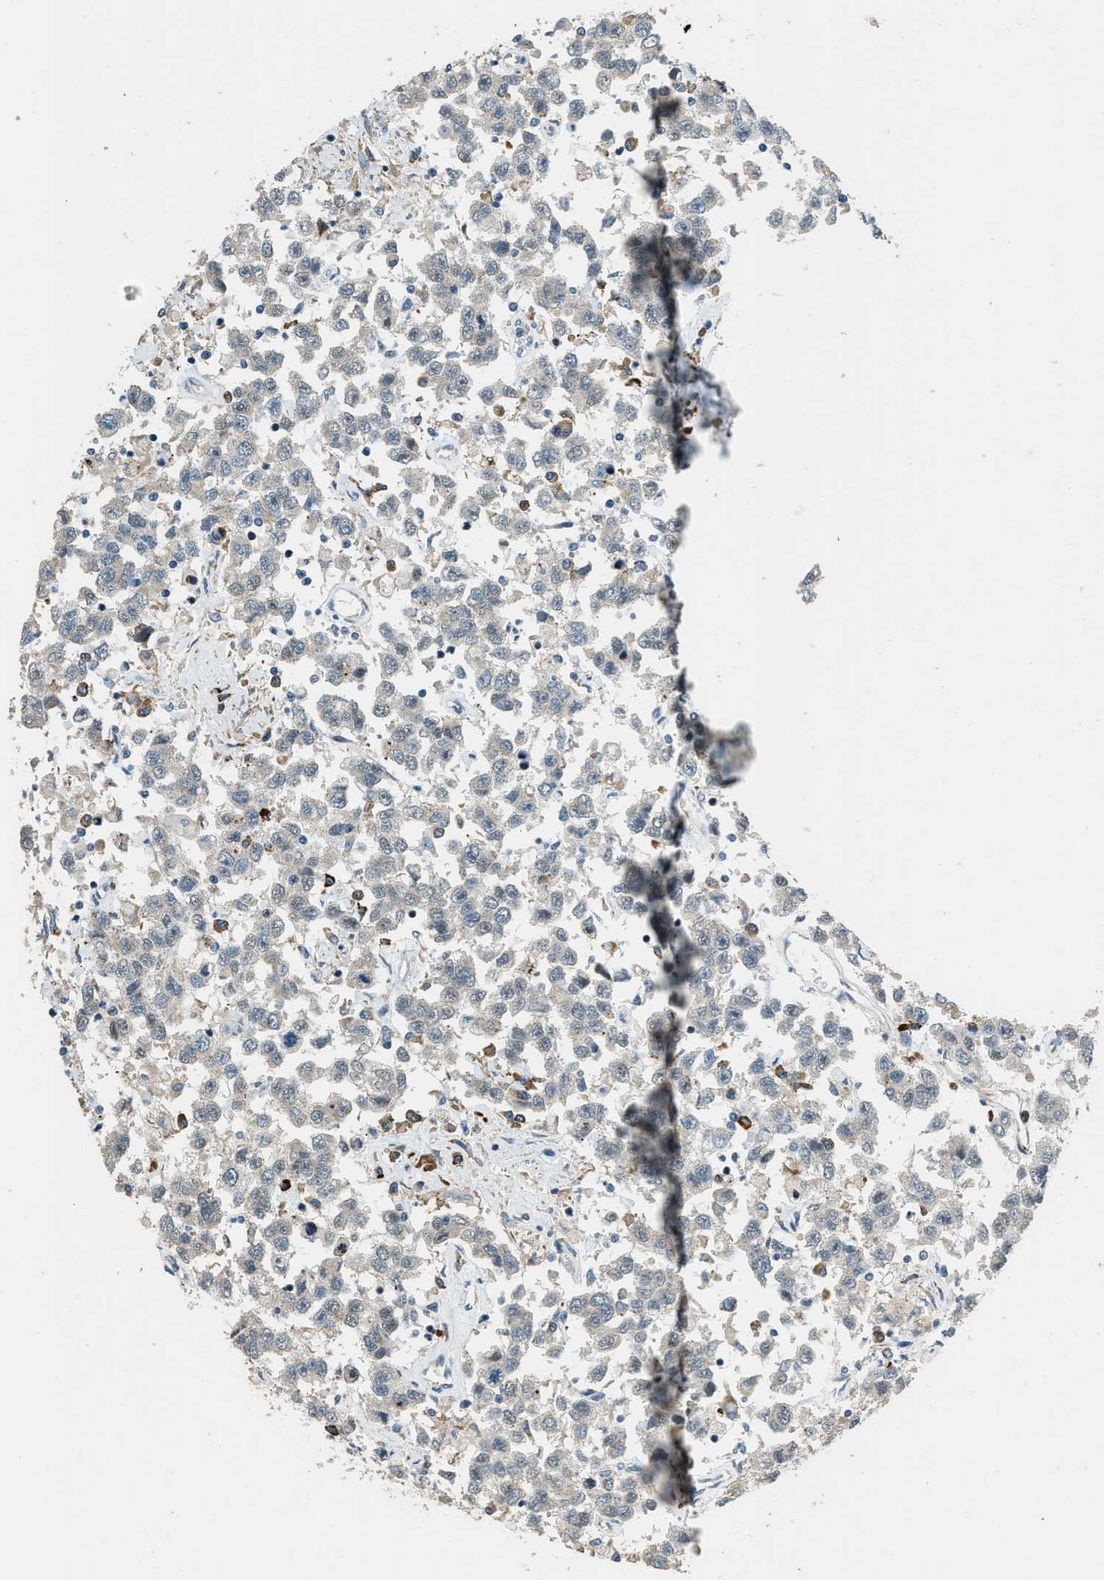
{"staining": {"intensity": "negative", "quantity": "none", "location": "none"}, "tissue": "testis cancer", "cell_type": "Tumor cells", "image_type": "cancer", "snomed": [{"axis": "morphology", "description": "Seminoma, NOS"}, {"axis": "topography", "description": "Testis"}], "caption": "A histopathology image of testis seminoma stained for a protein demonstrates no brown staining in tumor cells. Nuclei are stained in blue.", "gene": "HERC2", "patient": {"sex": "male", "age": 41}}